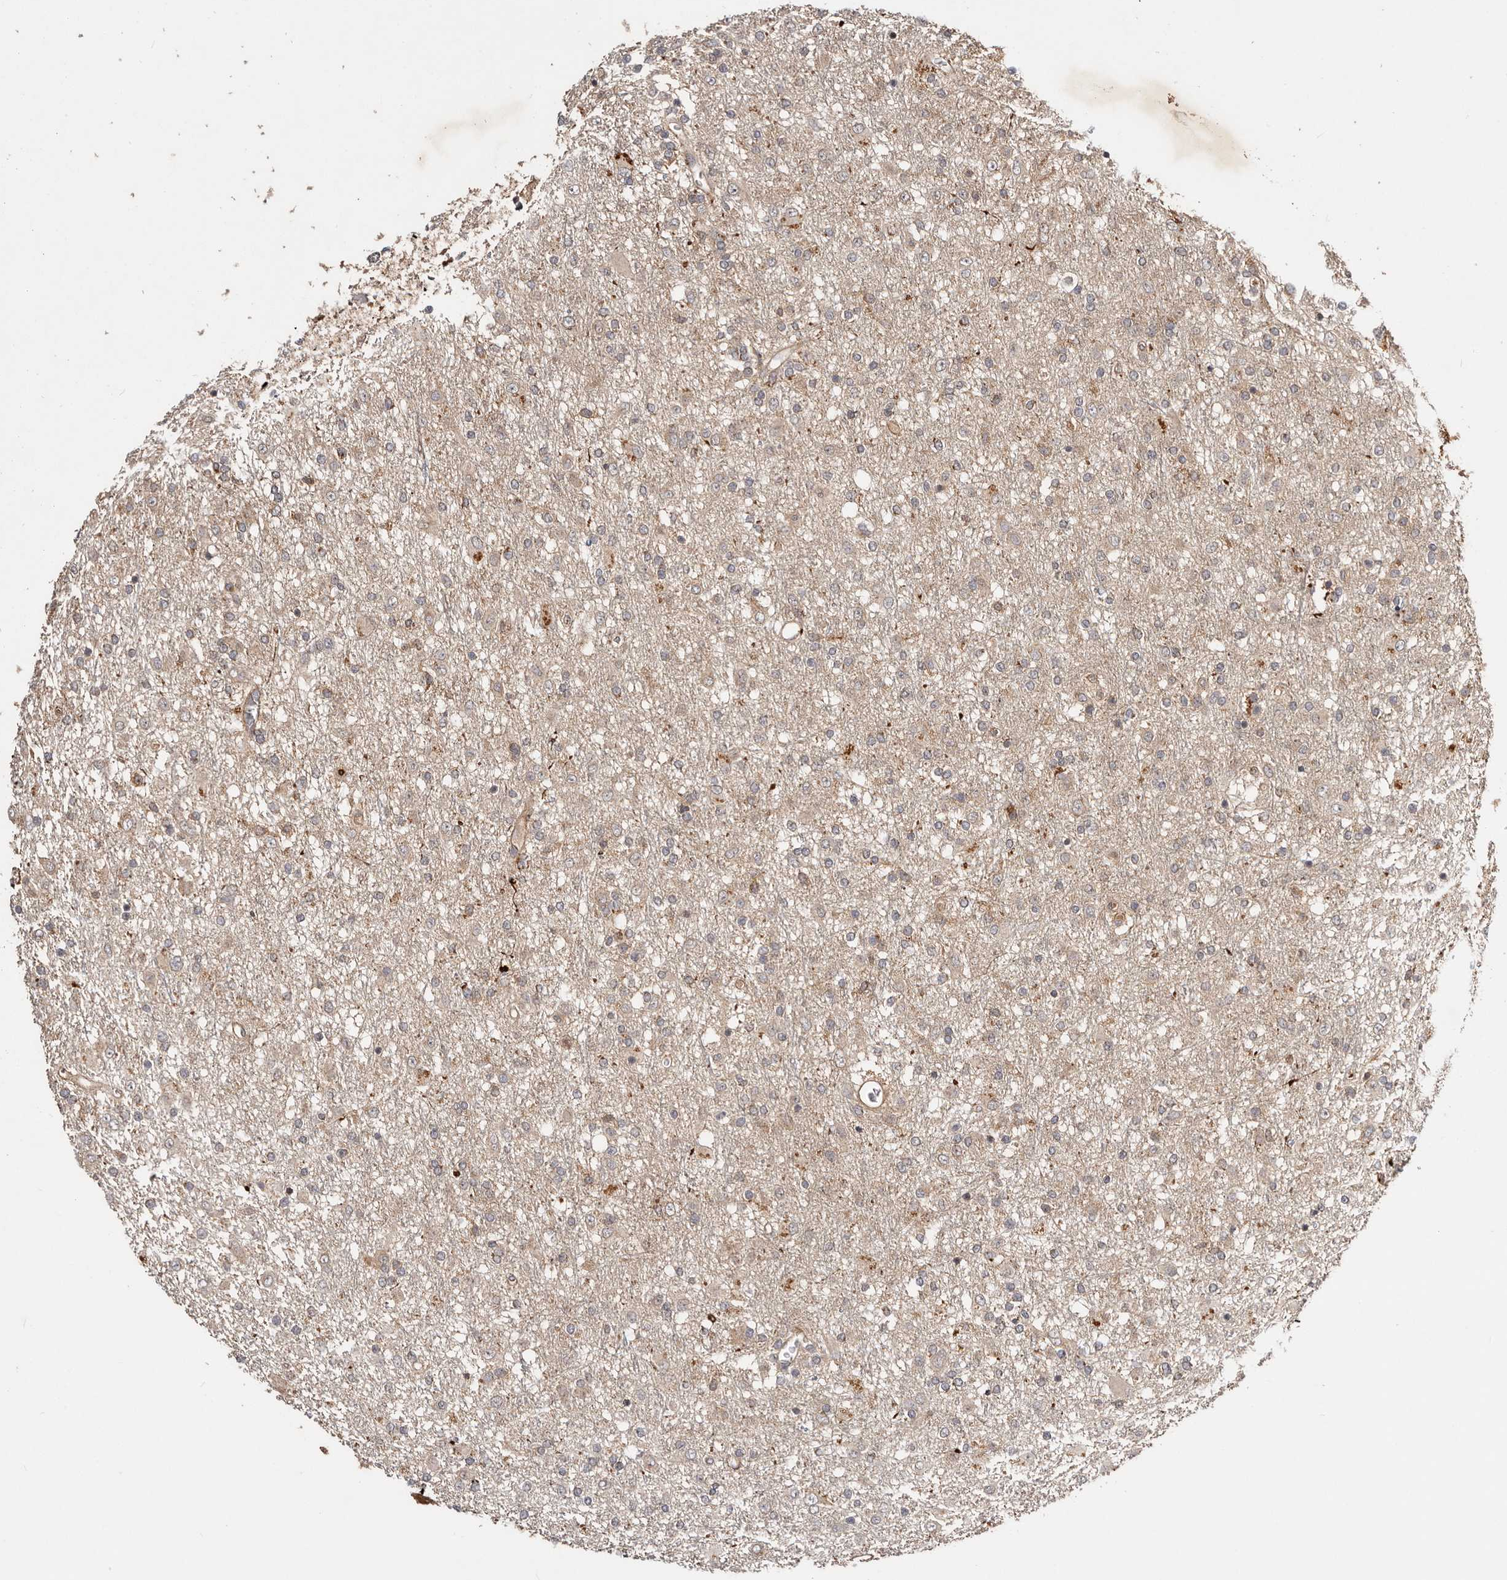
{"staining": {"intensity": "weak", "quantity": "<25%", "location": "cytoplasmic/membranous"}, "tissue": "glioma", "cell_type": "Tumor cells", "image_type": "cancer", "snomed": [{"axis": "morphology", "description": "Glioma, malignant, Low grade"}, {"axis": "topography", "description": "Brain"}], "caption": "Immunohistochemistry of glioma reveals no staining in tumor cells. (Stains: DAB IHC with hematoxylin counter stain, Microscopy: brightfield microscopy at high magnification).", "gene": "PKIB", "patient": {"sex": "male", "age": 65}}